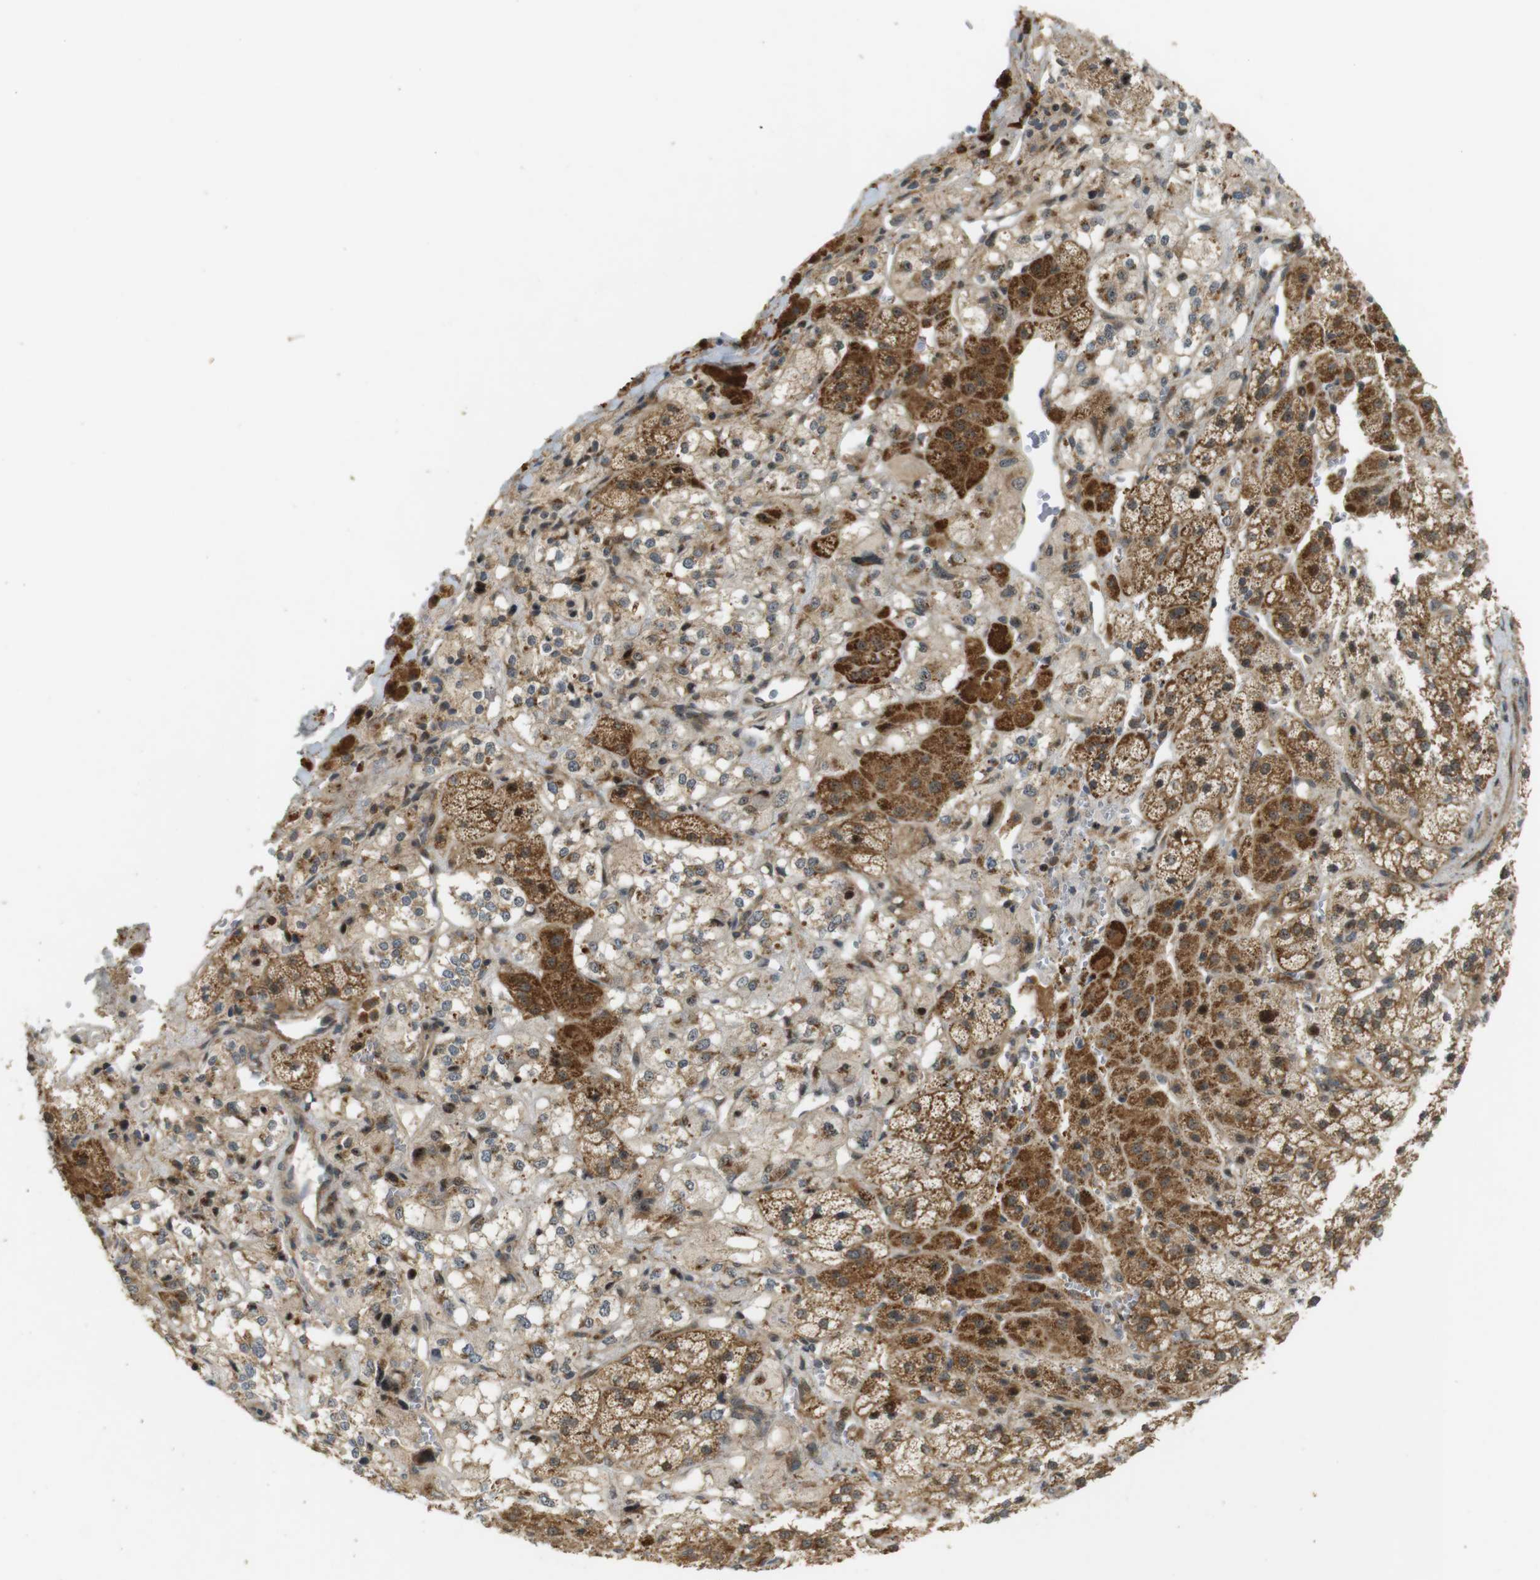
{"staining": {"intensity": "strong", "quantity": "25%-75%", "location": "cytoplasmic/membranous,nuclear"}, "tissue": "adrenal gland", "cell_type": "Glandular cells", "image_type": "normal", "snomed": [{"axis": "morphology", "description": "Normal tissue, NOS"}, {"axis": "topography", "description": "Adrenal gland"}], "caption": "Glandular cells exhibit high levels of strong cytoplasmic/membranous,nuclear expression in approximately 25%-75% of cells in benign adrenal gland.", "gene": "TMX3", "patient": {"sex": "male", "age": 56}}